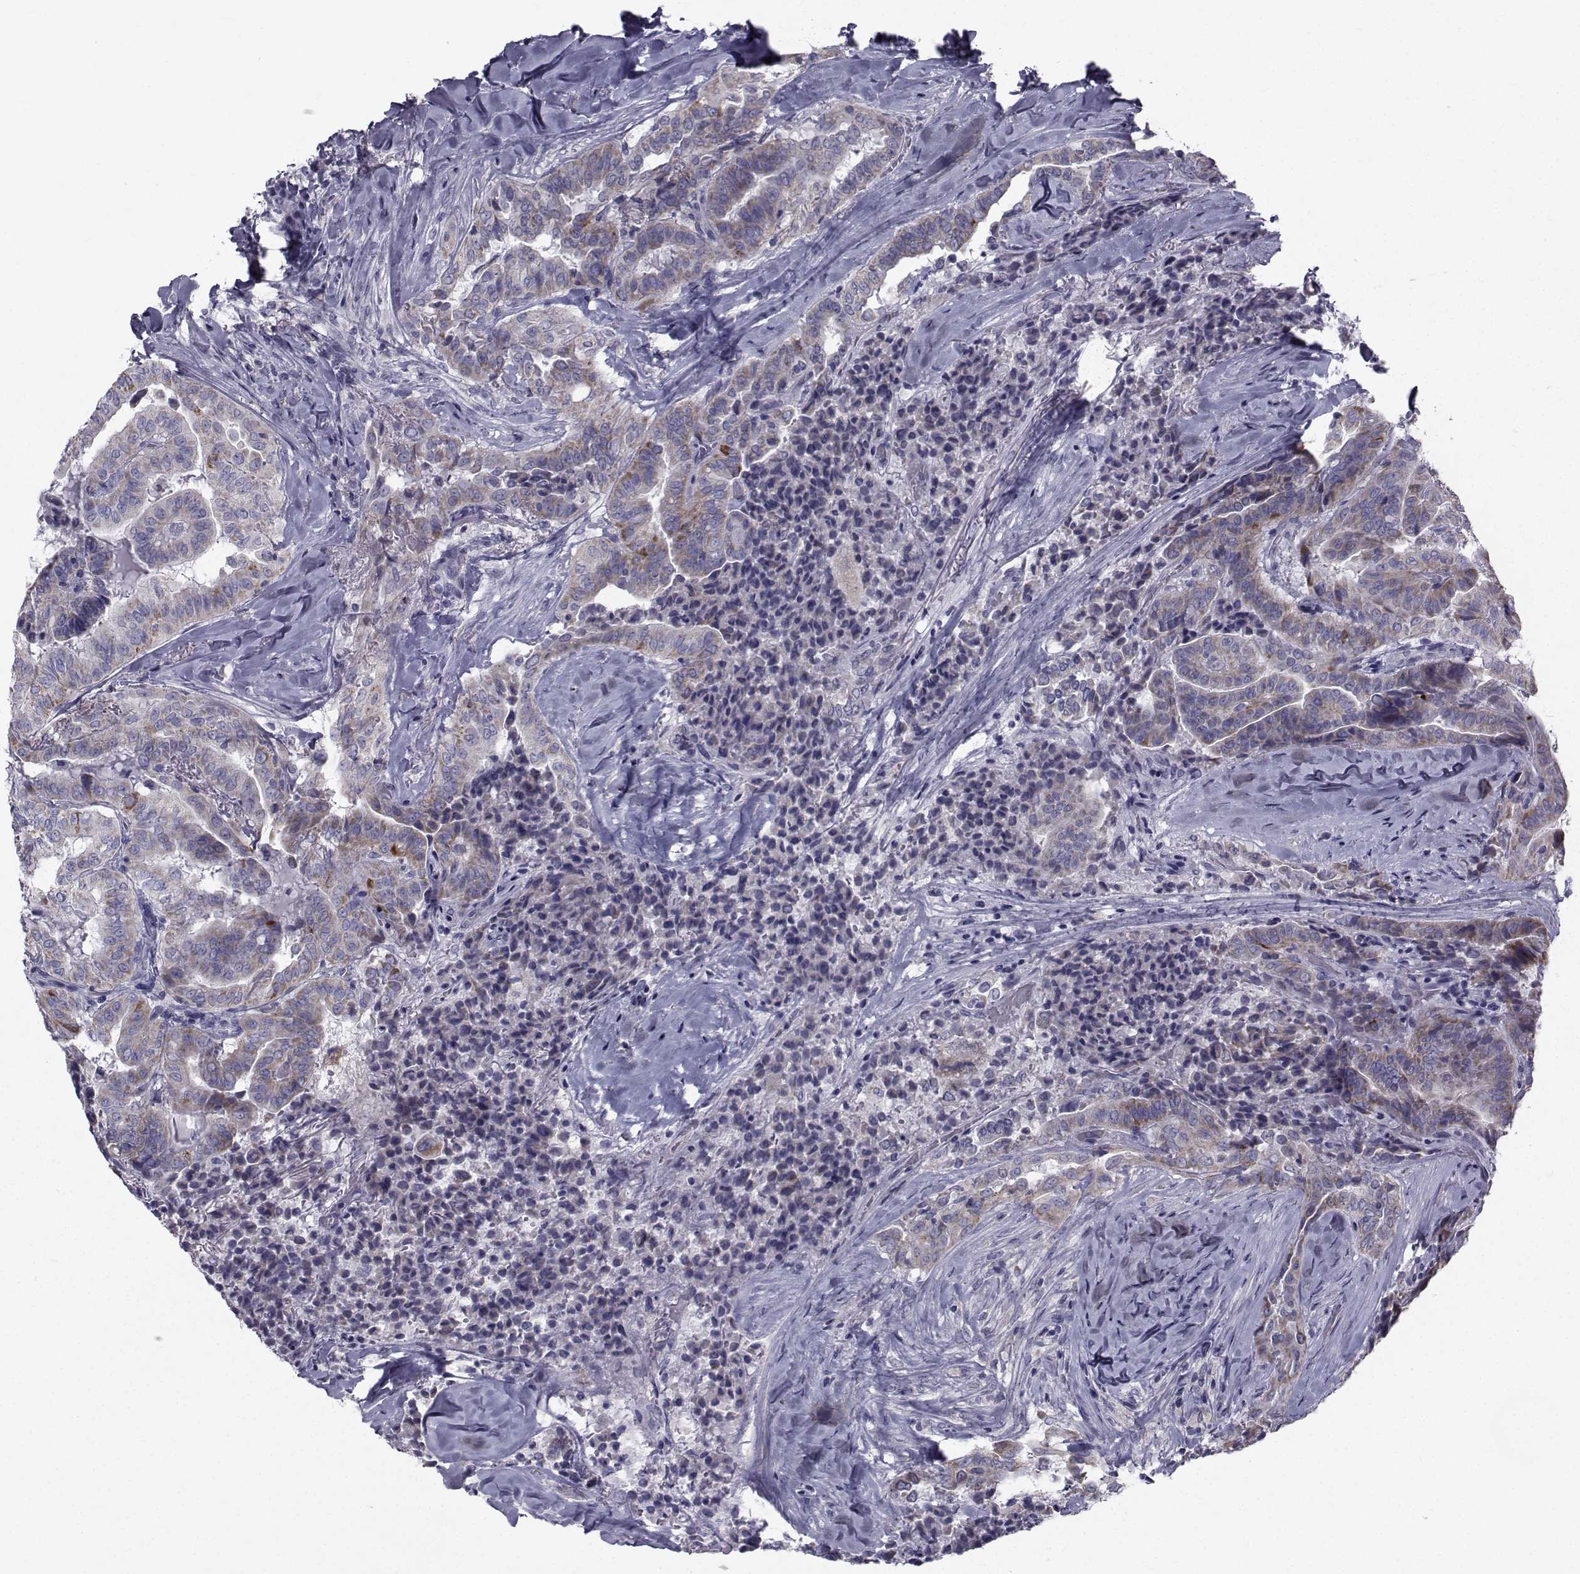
{"staining": {"intensity": "moderate", "quantity": ">75%", "location": "cytoplasmic/membranous"}, "tissue": "thyroid cancer", "cell_type": "Tumor cells", "image_type": "cancer", "snomed": [{"axis": "morphology", "description": "Papillary adenocarcinoma, NOS"}, {"axis": "topography", "description": "Thyroid gland"}], "caption": "Papillary adenocarcinoma (thyroid) tissue exhibits moderate cytoplasmic/membranous positivity in approximately >75% of tumor cells, visualized by immunohistochemistry.", "gene": "FDXR", "patient": {"sex": "female", "age": 68}}